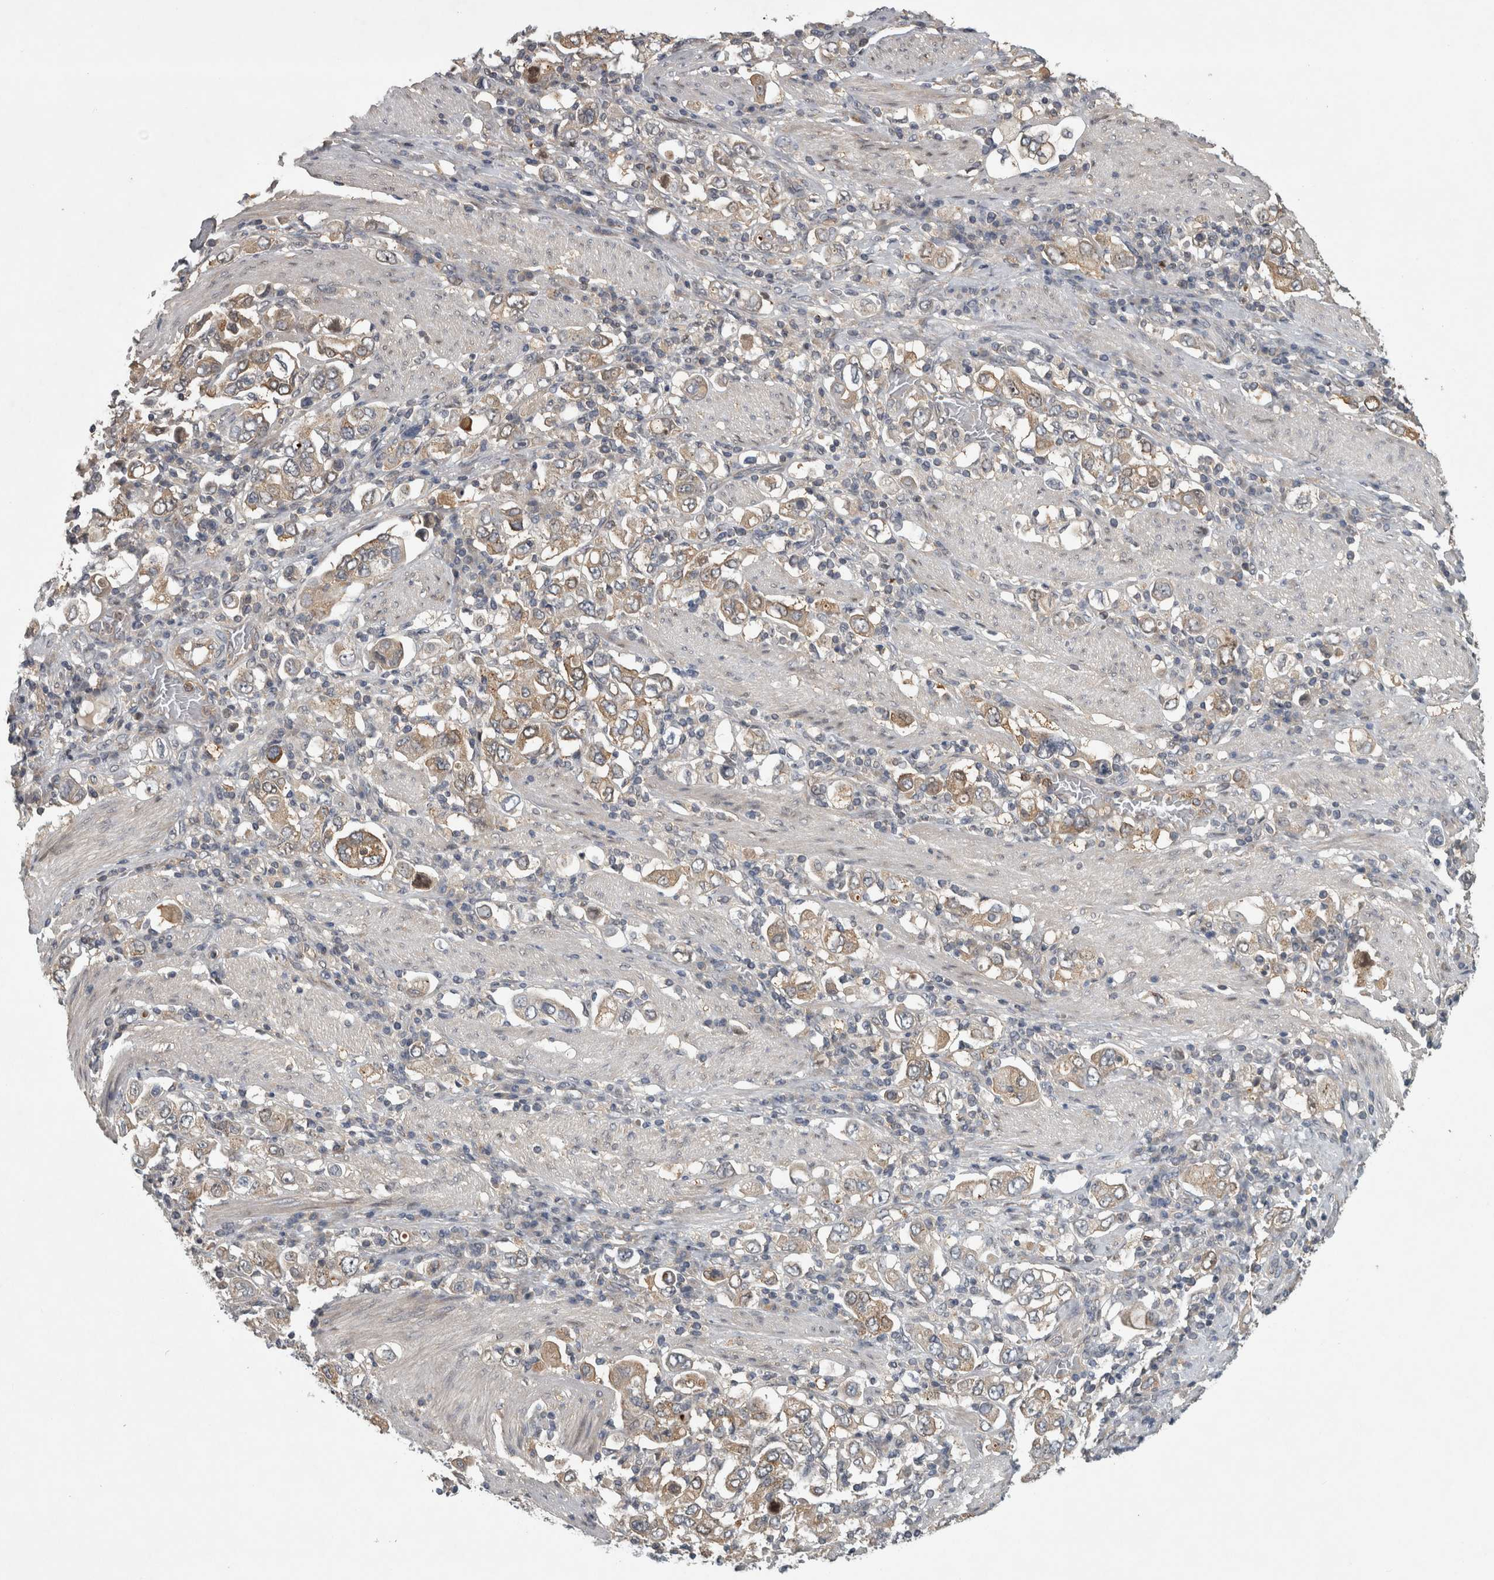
{"staining": {"intensity": "weak", "quantity": ">75%", "location": "cytoplasmic/membranous"}, "tissue": "stomach cancer", "cell_type": "Tumor cells", "image_type": "cancer", "snomed": [{"axis": "morphology", "description": "Adenocarcinoma, NOS"}, {"axis": "topography", "description": "Stomach, upper"}], "caption": "Brown immunohistochemical staining in stomach cancer reveals weak cytoplasmic/membranous expression in approximately >75% of tumor cells.", "gene": "TRMT61B", "patient": {"sex": "male", "age": 62}}